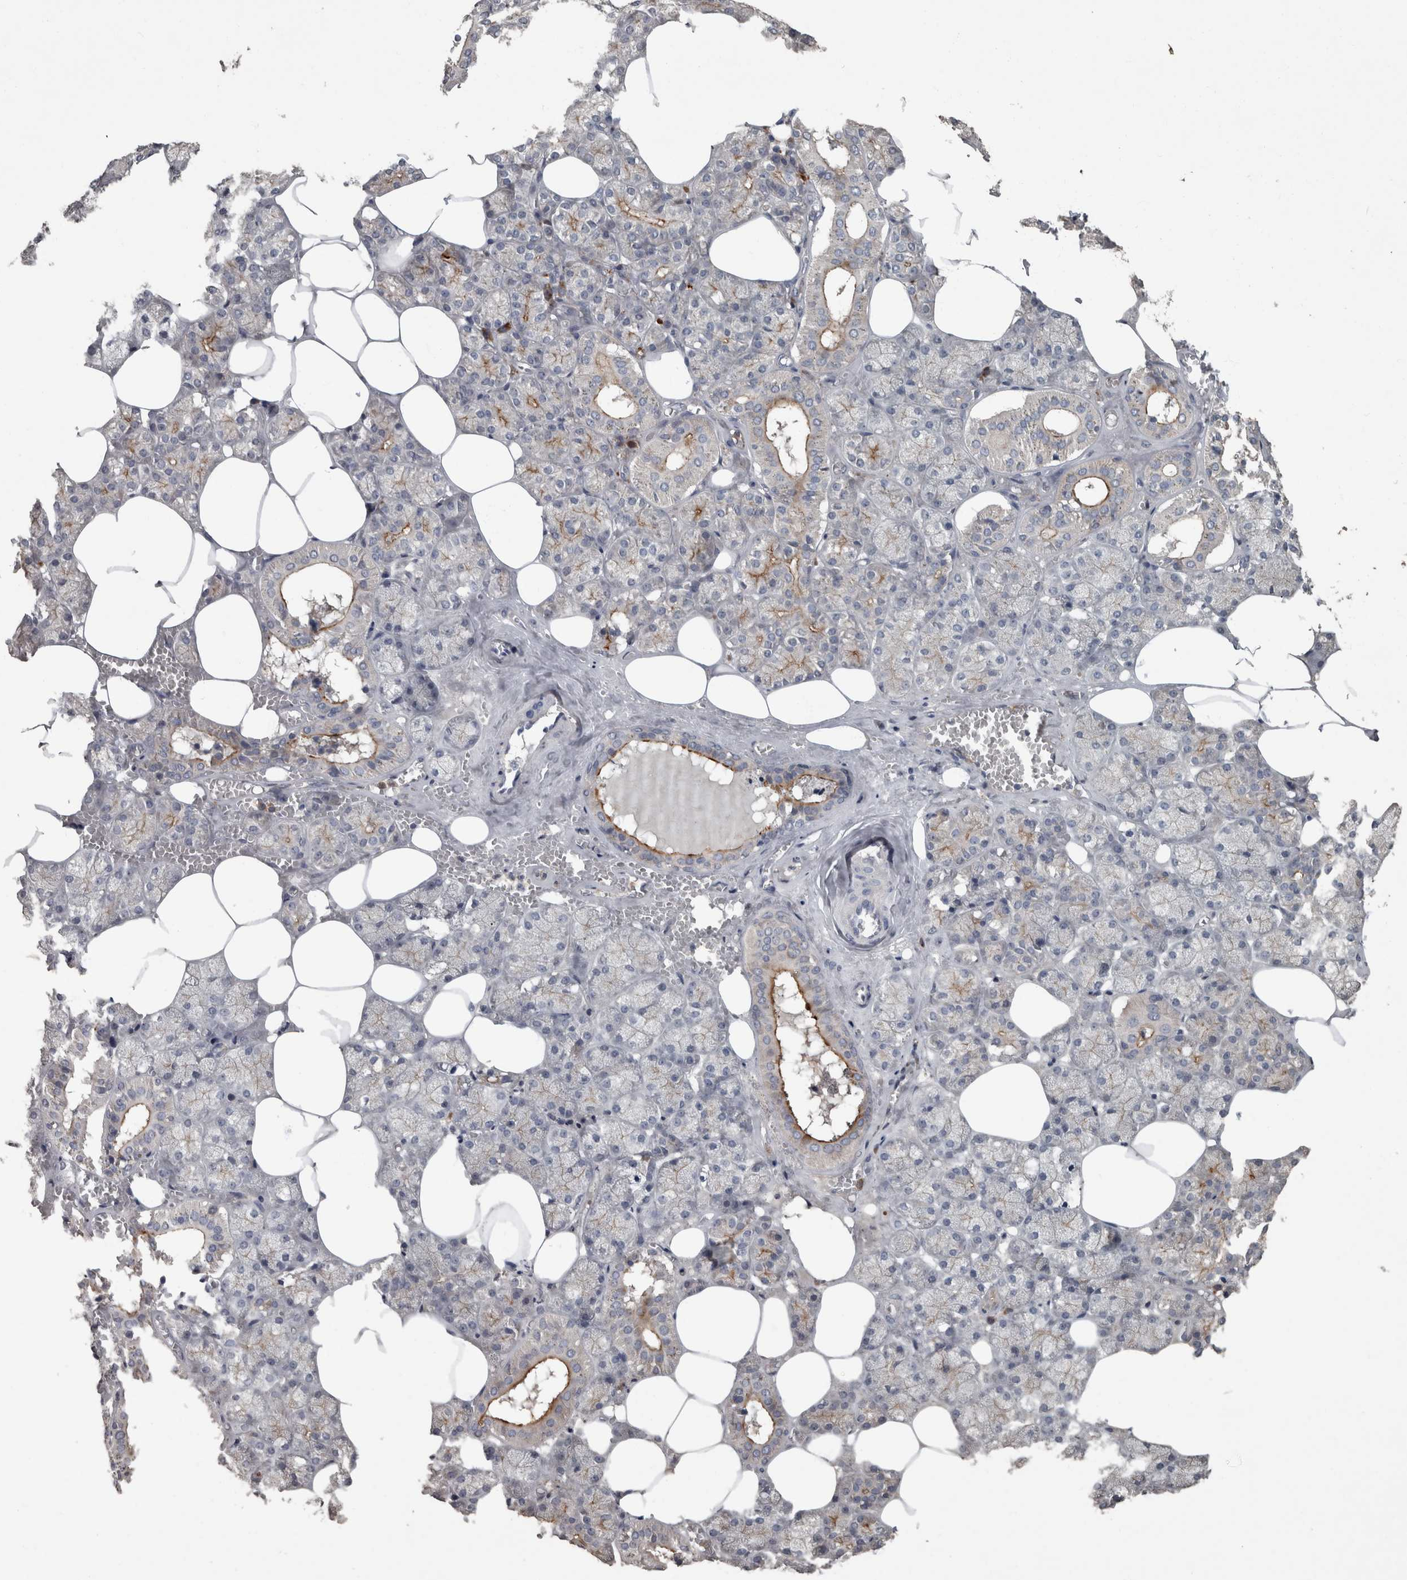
{"staining": {"intensity": "strong", "quantity": "25%-75%", "location": "cytoplasmic/membranous"}, "tissue": "salivary gland", "cell_type": "Glandular cells", "image_type": "normal", "snomed": [{"axis": "morphology", "description": "Normal tissue, NOS"}, {"axis": "topography", "description": "Salivary gland"}], "caption": "Immunohistochemistry (DAB (3,3'-diaminobenzidine)) staining of unremarkable human salivary gland shows strong cytoplasmic/membranous protein positivity in approximately 25%-75% of glandular cells. (brown staining indicates protein expression, while blue staining denotes nuclei).", "gene": "CDC42BPG", "patient": {"sex": "male", "age": 62}}